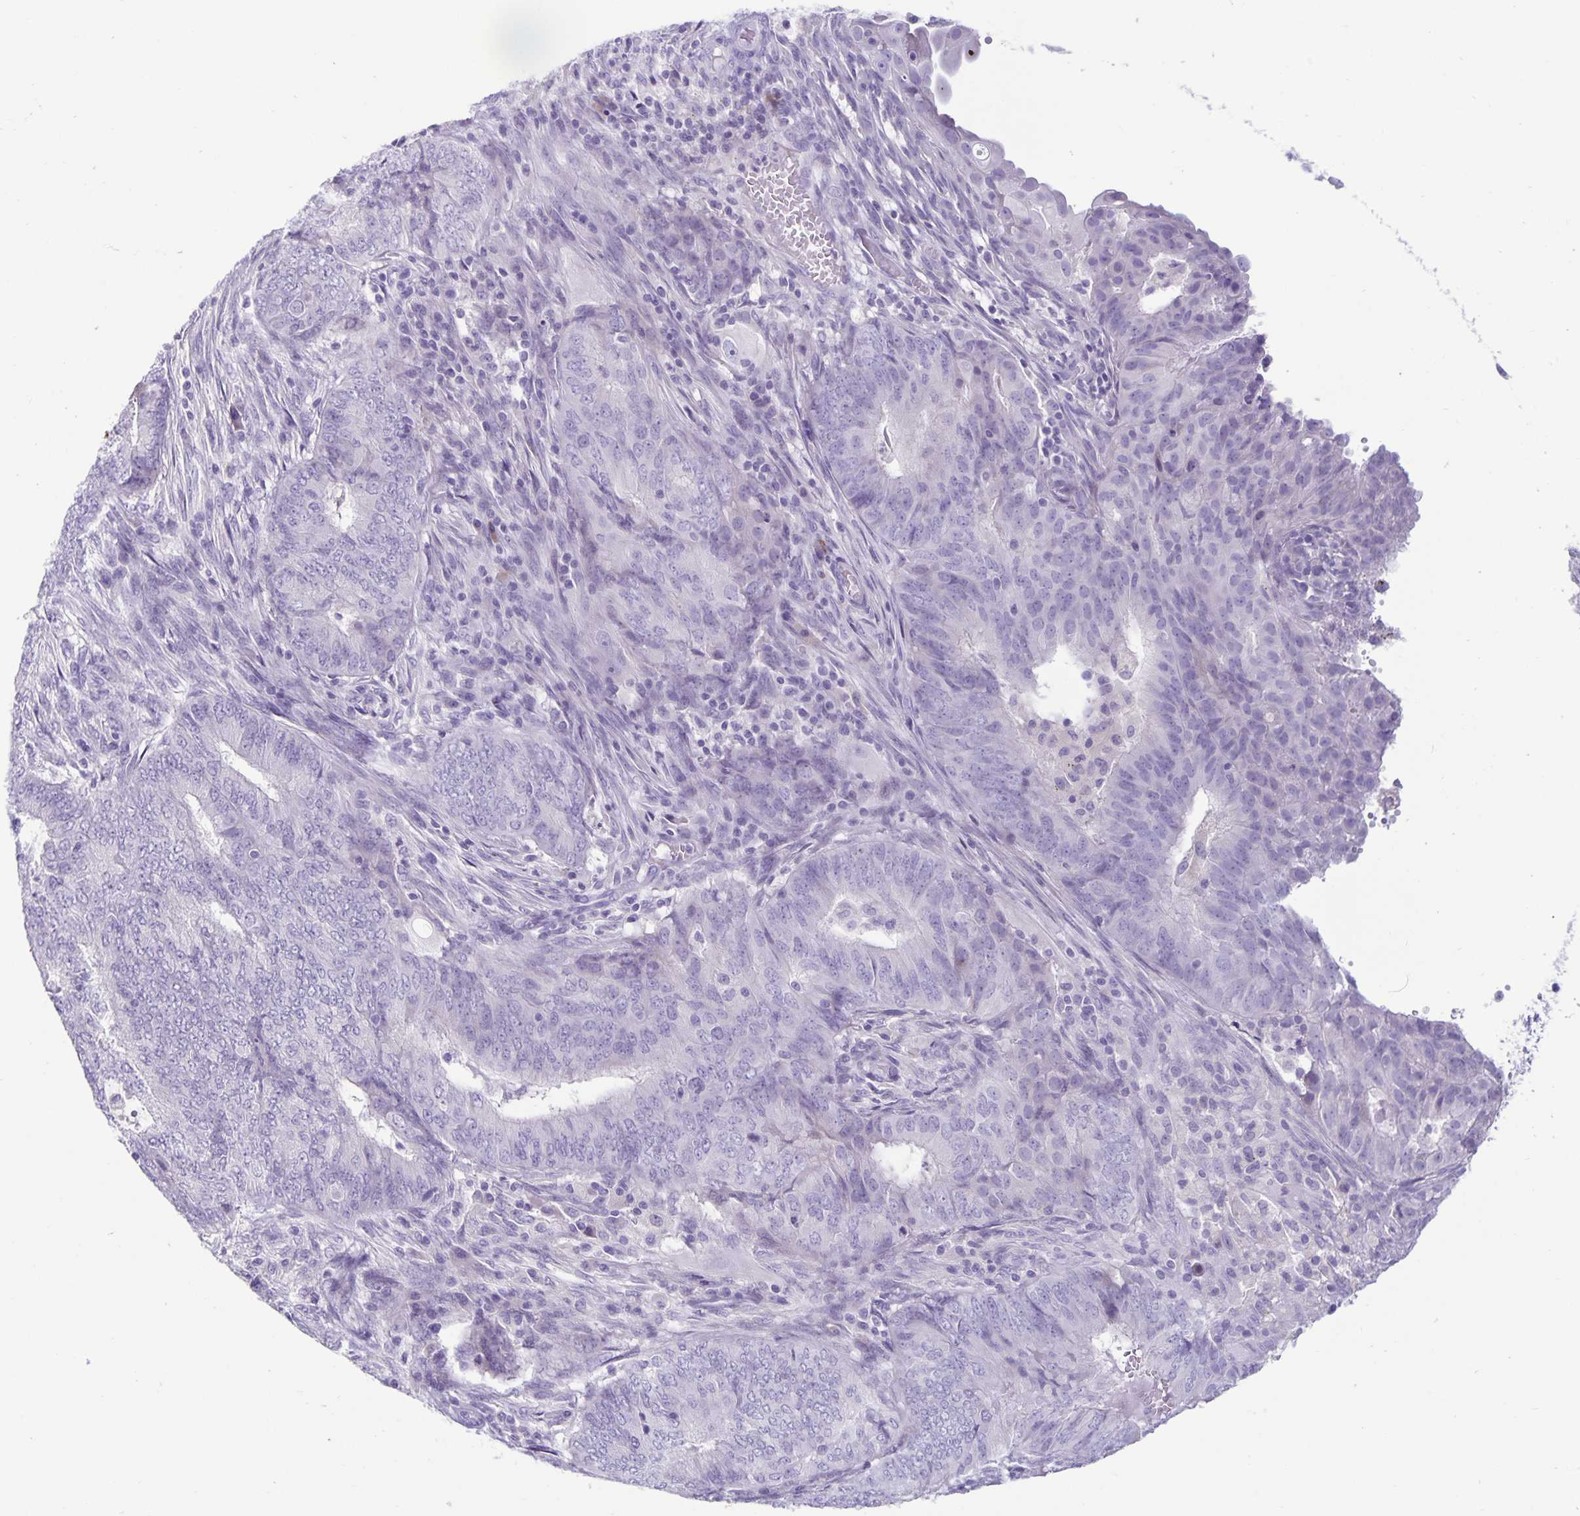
{"staining": {"intensity": "negative", "quantity": "none", "location": "none"}, "tissue": "endometrial cancer", "cell_type": "Tumor cells", "image_type": "cancer", "snomed": [{"axis": "morphology", "description": "Adenocarcinoma, NOS"}, {"axis": "topography", "description": "Endometrium"}], "caption": "Protein analysis of endometrial cancer (adenocarcinoma) exhibits no significant expression in tumor cells.", "gene": "IBTK", "patient": {"sex": "female", "age": 62}}